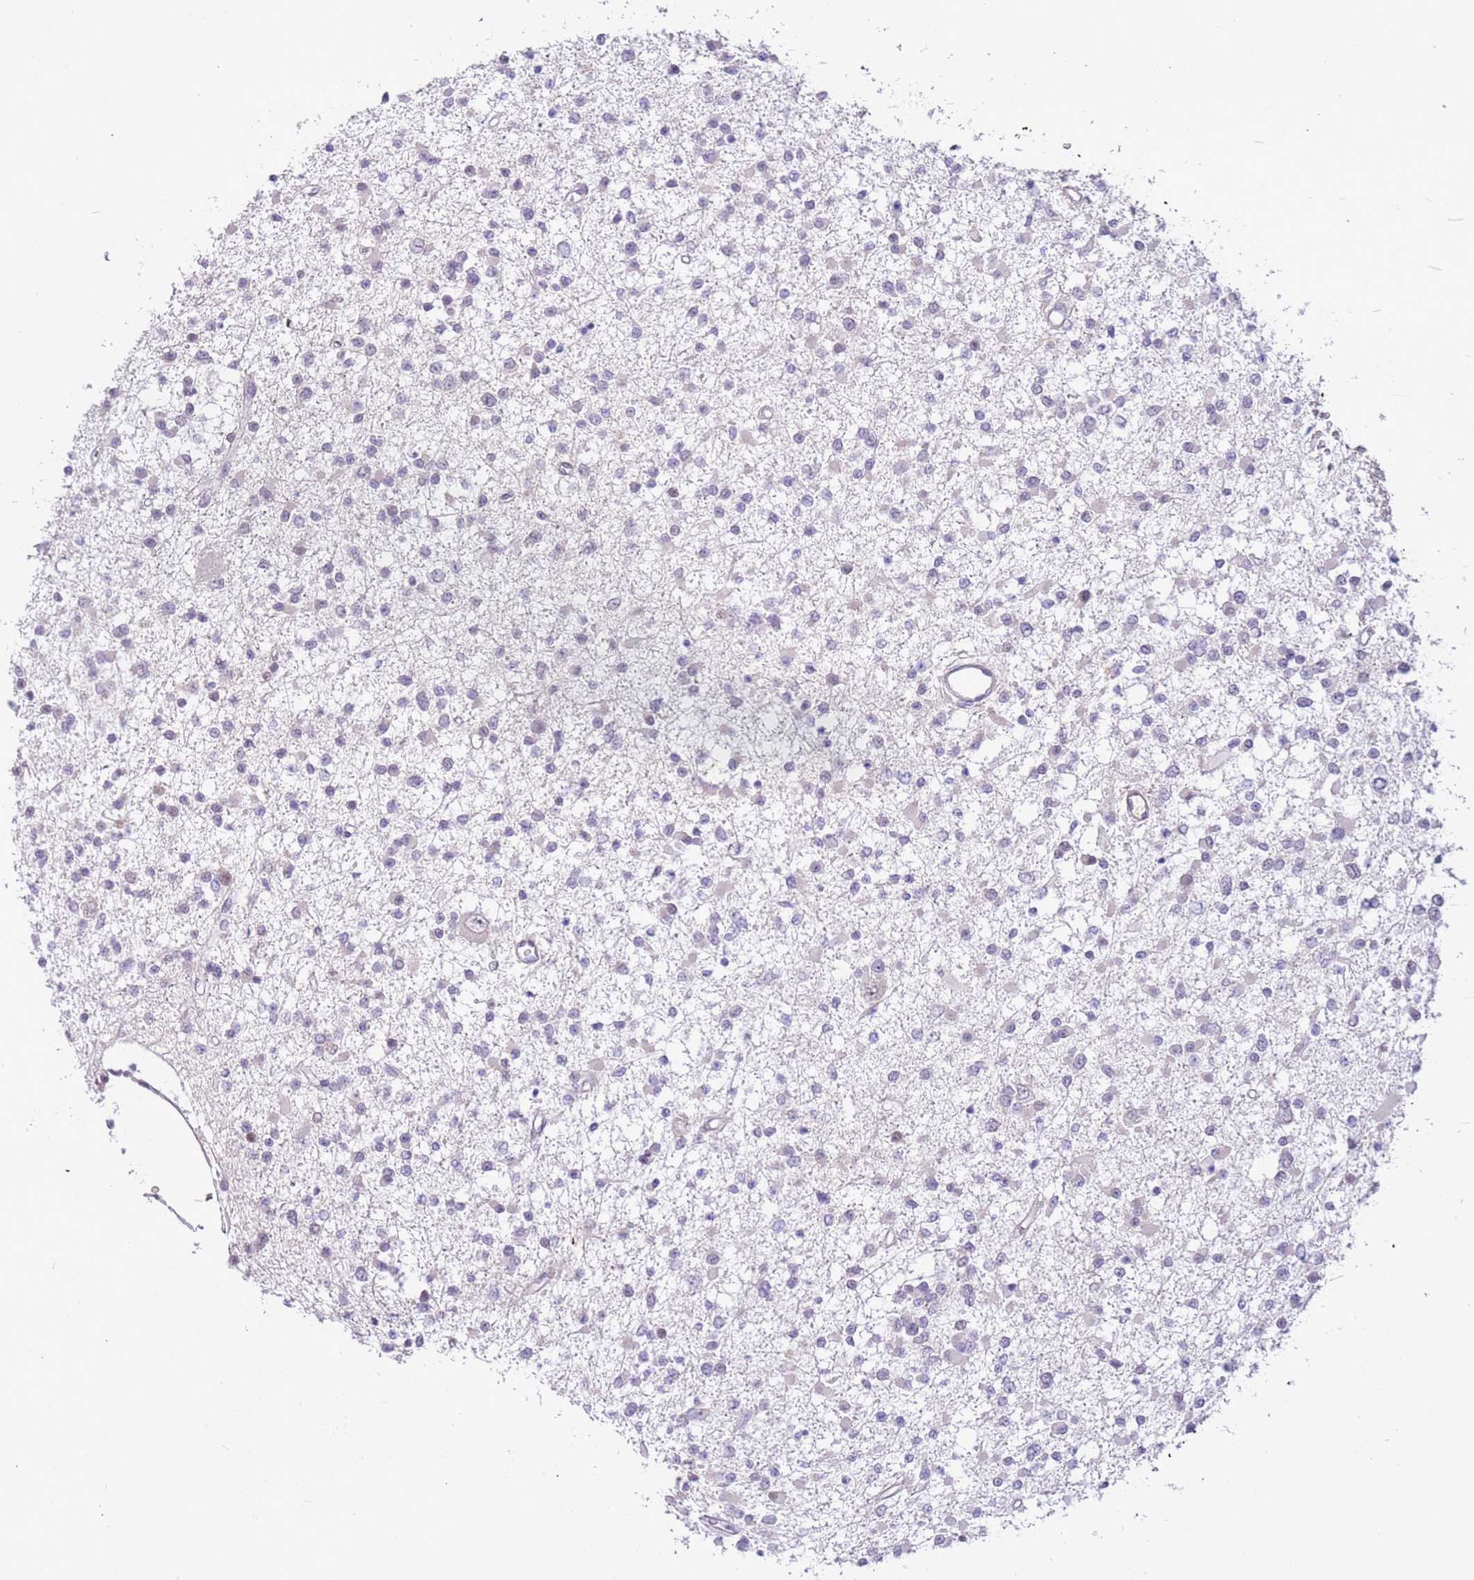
{"staining": {"intensity": "negative", "quantity": "none", "location": "none"}, "tissue": "glioma", "cell_type": "Tumor cells", "image_type": "cancer", "snomed": [{"axis": "morphology", "description": "Glioma, malignant, Low grade"}, {"axis": "topography", "description": "Brain"}], "caption": "Human malignant glioma (low-grade) stained for a protein using IHC shows no staining in tumor cells.", "gene": "MAGEF1", "patient": {"sex": "female", "age": 22}}